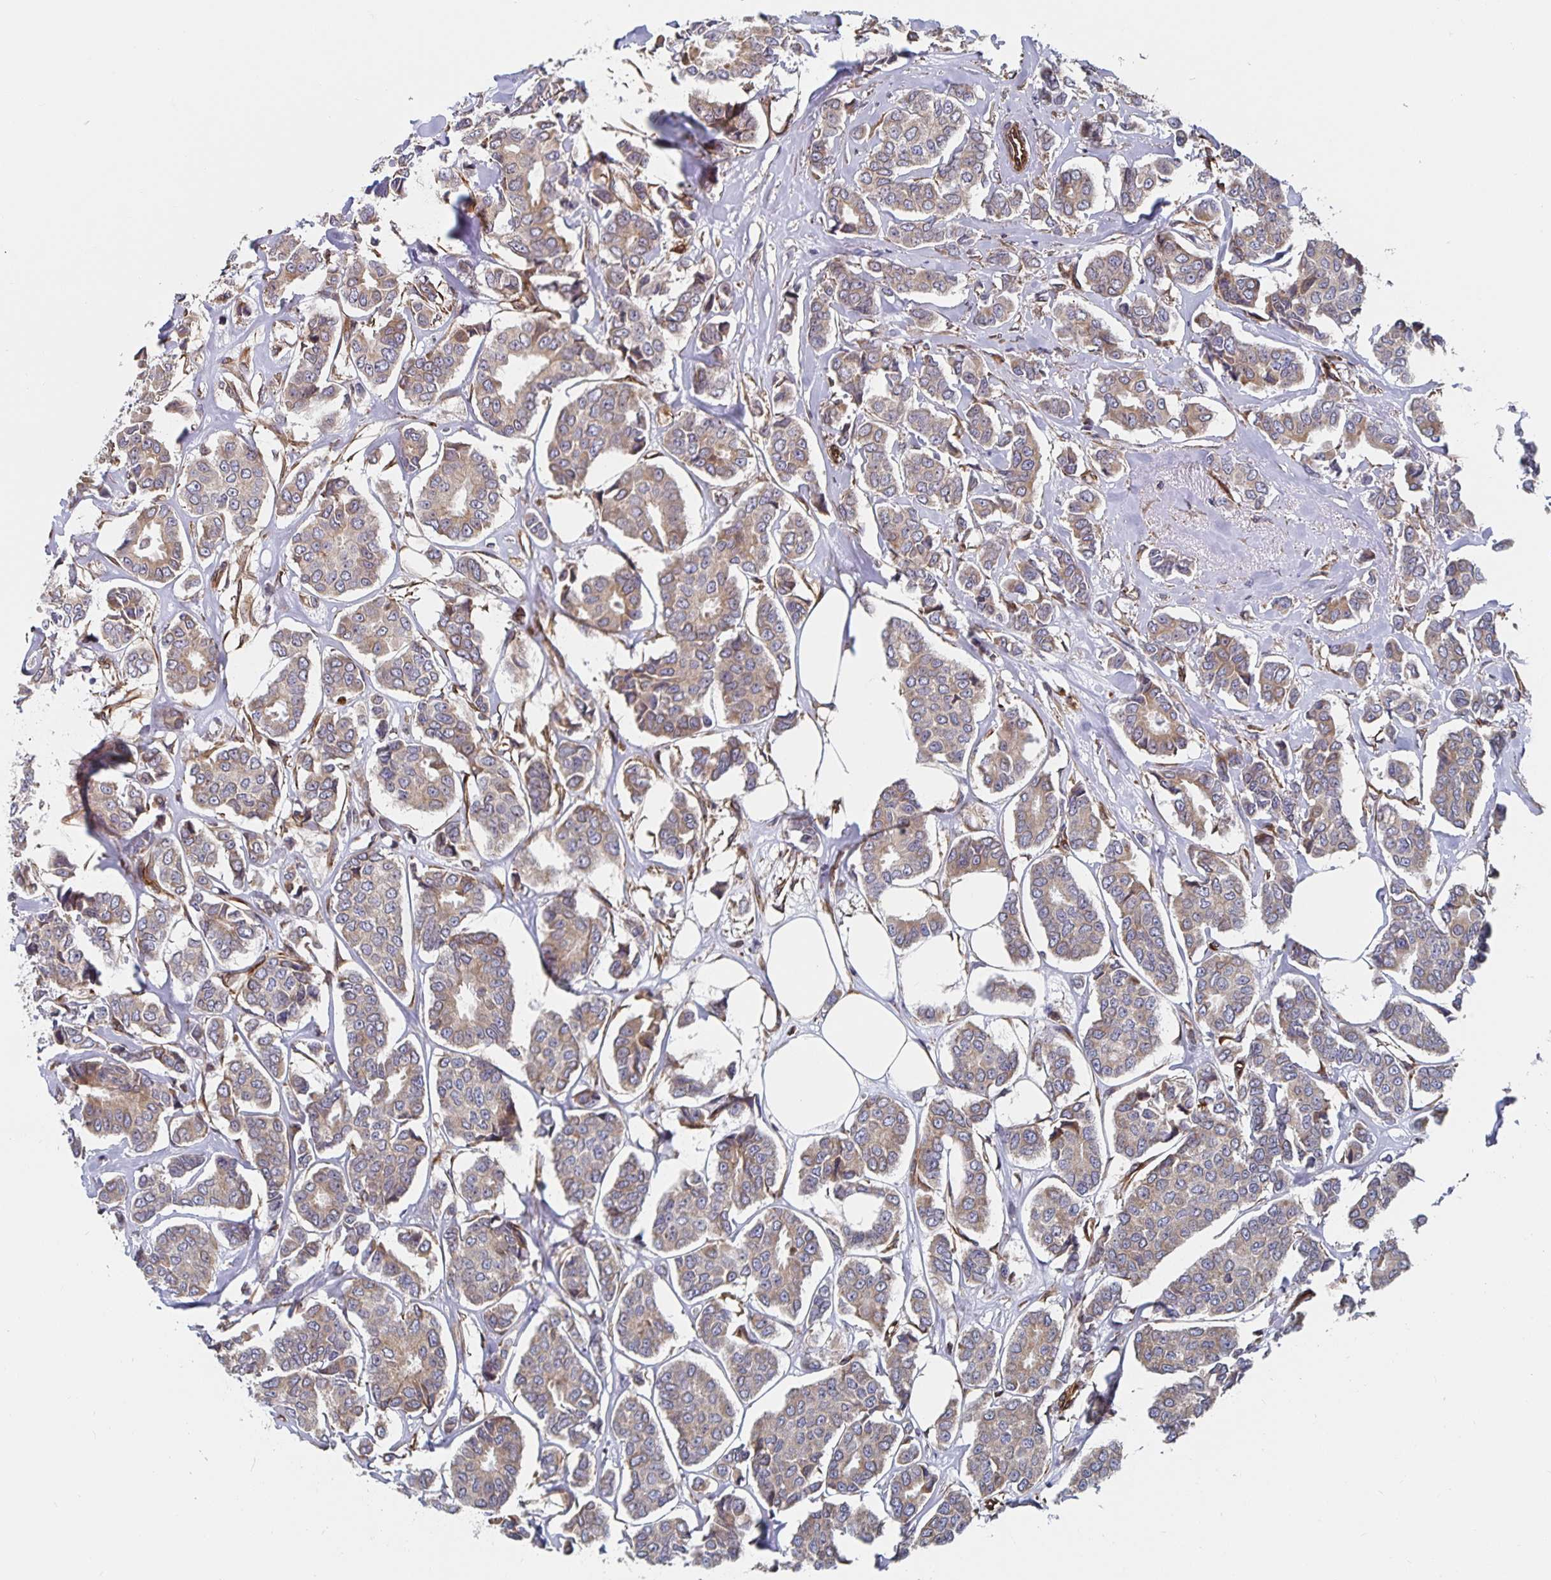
{"staining": {"intensity": "weak", "quantity": ">75%", "location": "cytoplasmic/membranous"}, "tissue": "breast cancer", "cell_type": "Tumor cells", "image_type": "cancer", "snomed": [{"axis": "morphology", "description": "Duct carcinoma"}, {"axis": "topography", "description": "Breast"}], "caption": "Immunohistochemistry (DAB (3,3'-diaminobenzidine)) staining of human breast infiltrating ductal carcinoma displays weak cytoplasmic/membranous protein expression in approximately >75% of tumor cells.", "gene": "BCAP29", "patient": {"sex": "female", "age": 94}}